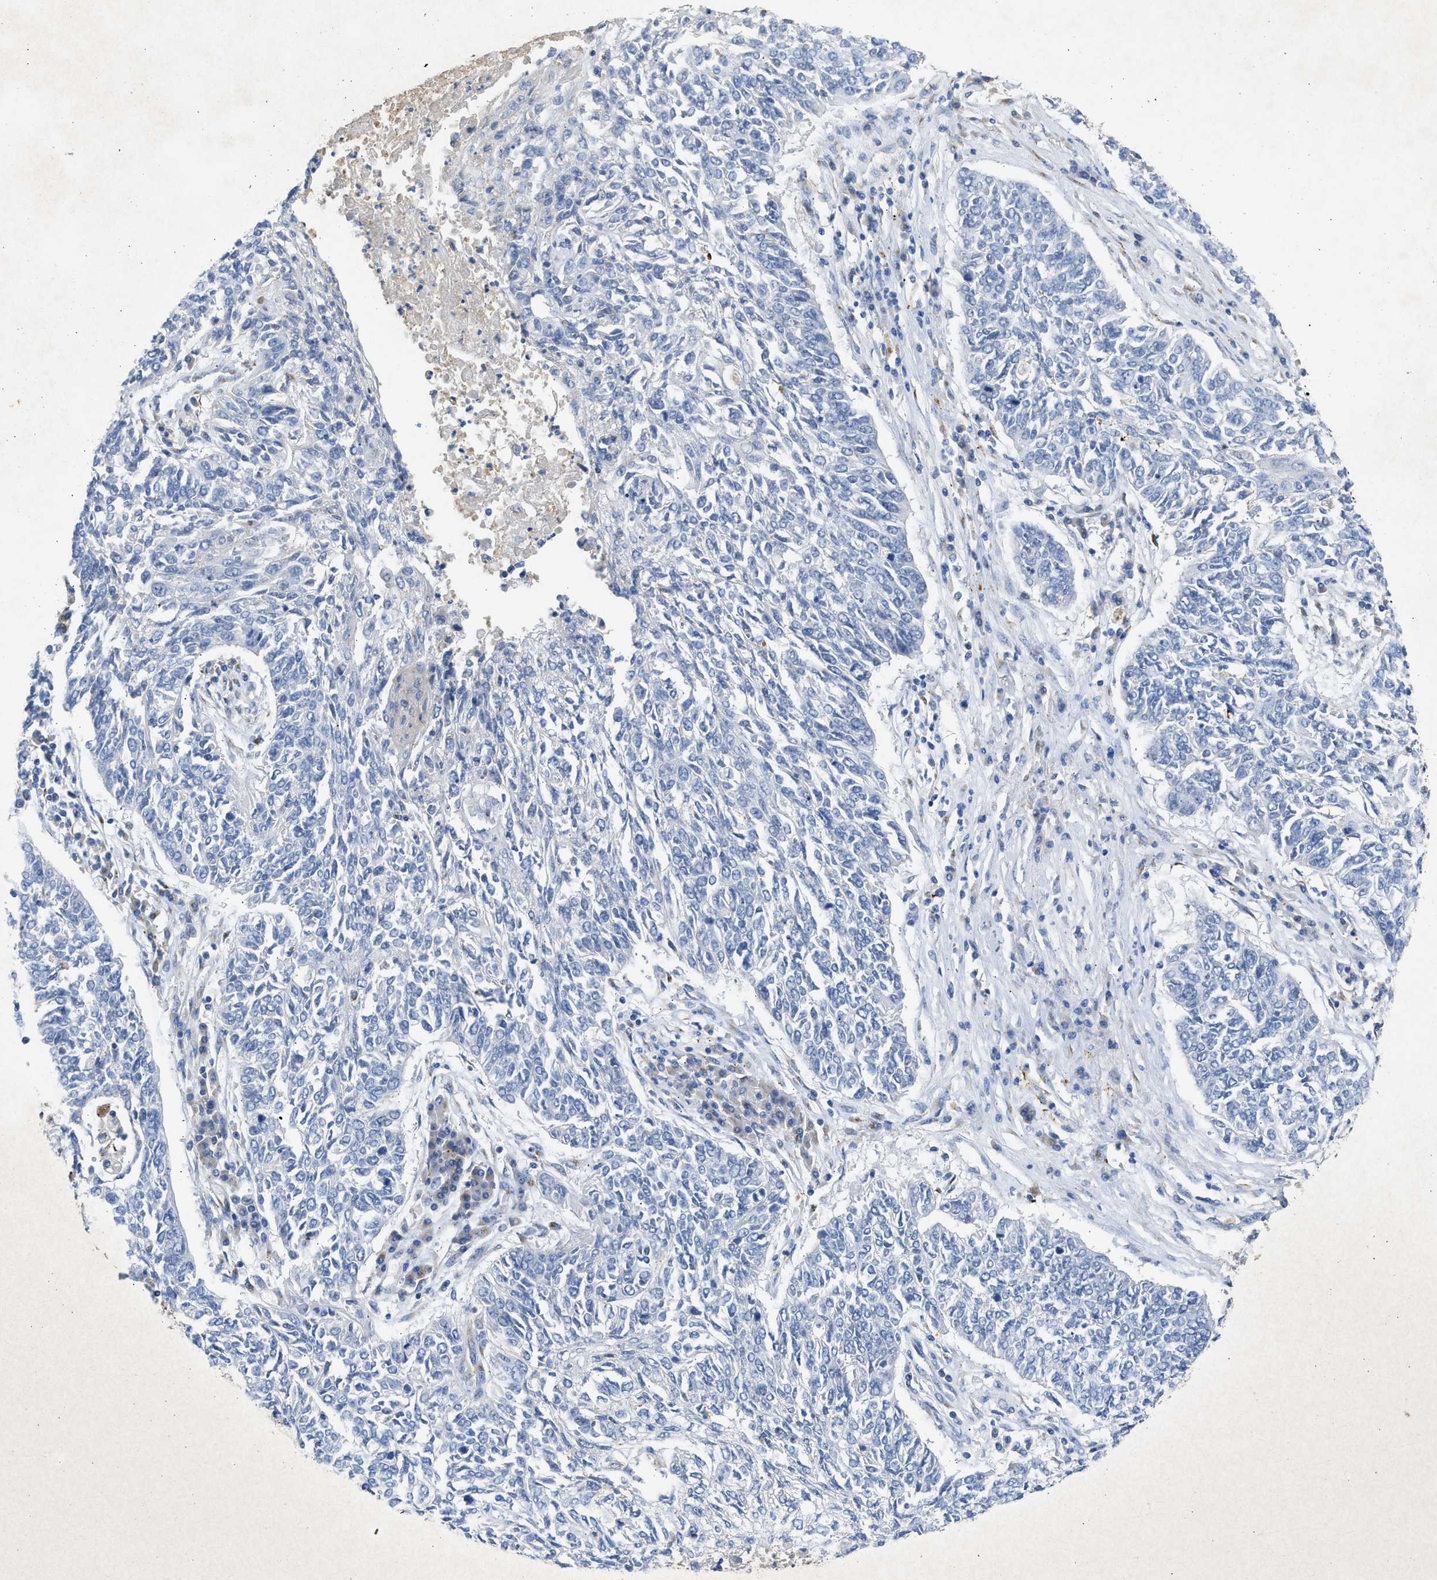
{"staining": {"intensity": "negative", "quantity": "none", "location": "none"}, "tissue": "lung cancer", "cell_type": "Tumor cells", "image_type": "cancer", "snomed": [{"axis": "morphology", "description": "Normal tissue, NOS"}, {"axis": "morphology", "description": "Squamous cell carcinoma, NOS"}, {"axis": "topography", "description": "Cartilage tissue"}, {"axis": "topography", "description": "Bronchus"}, {"axis": "topography", "description": "Lung"}], "caption": "An image of human squamous cell carcinoma (lung) is negative for staining in tumor cells.", "gene": "IPO8", "patient": {"sex": "female", "age": 49}}